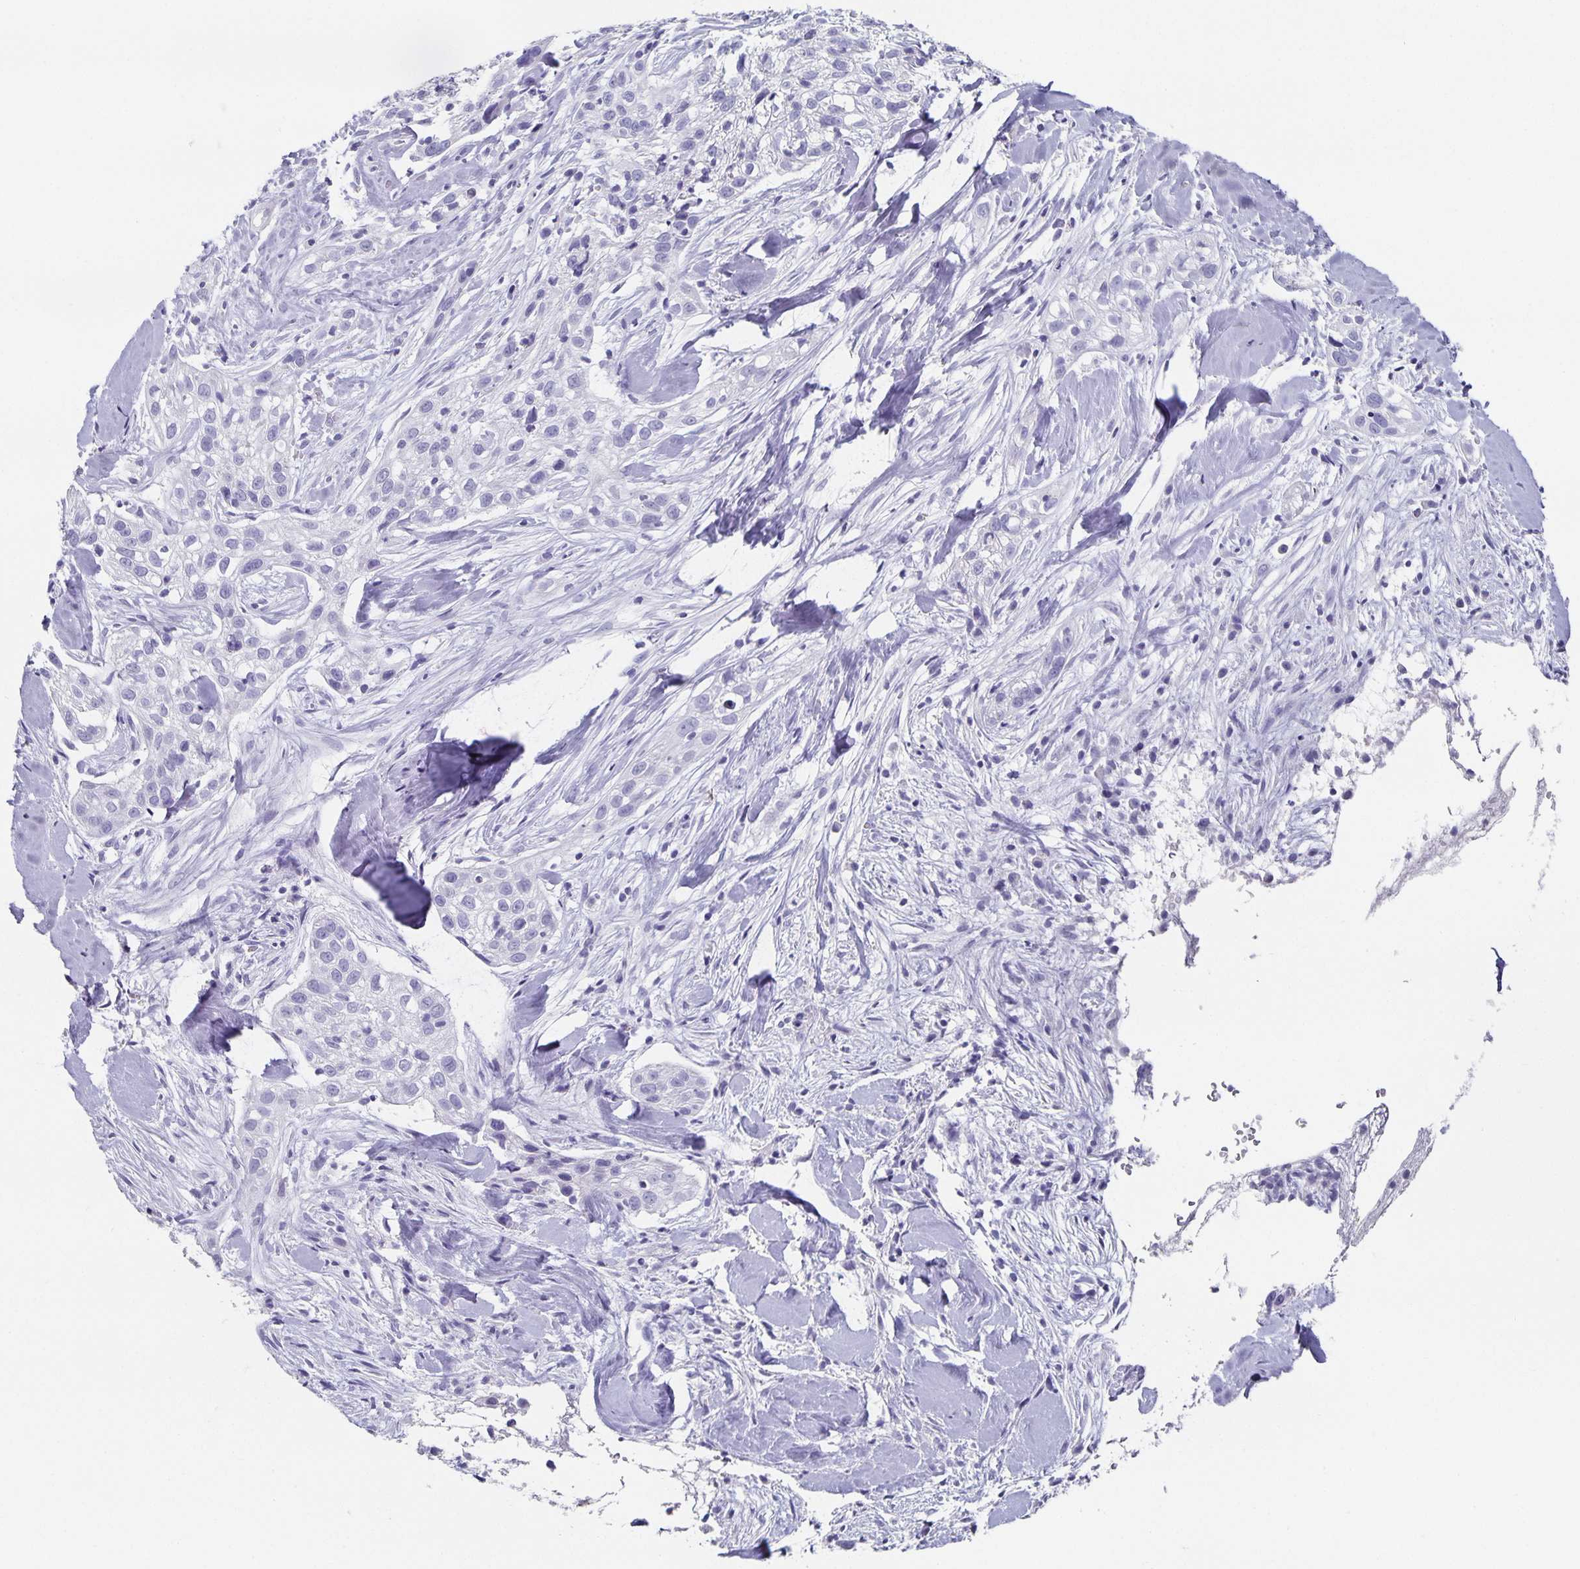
{"staining": {"intensity": "negative", "quantity": "none", "location": "none"}, "tissue": "skin cancer", "cell_type": "Tumor cells", "image_type": "cancer", "snomed": [{"axis": "morphology", "description": "Squamous cell carcinoma, NOS"}, {"axis": "topography", "description": "Skin"}], "caption": "High magnification brightfield microscopy of skin squamous cell carcinoma stained with DAB (3,3'-diaminobenzidine) (brown) and counterstained with hematoxylin (blue): tumor cells show no significant expression. The staining is performed using DAB brown chromogen with nuclei counter-stained in using hematoxylin.", "gene": "CHGA", "patient": {"sex": "male", "age": 82}}